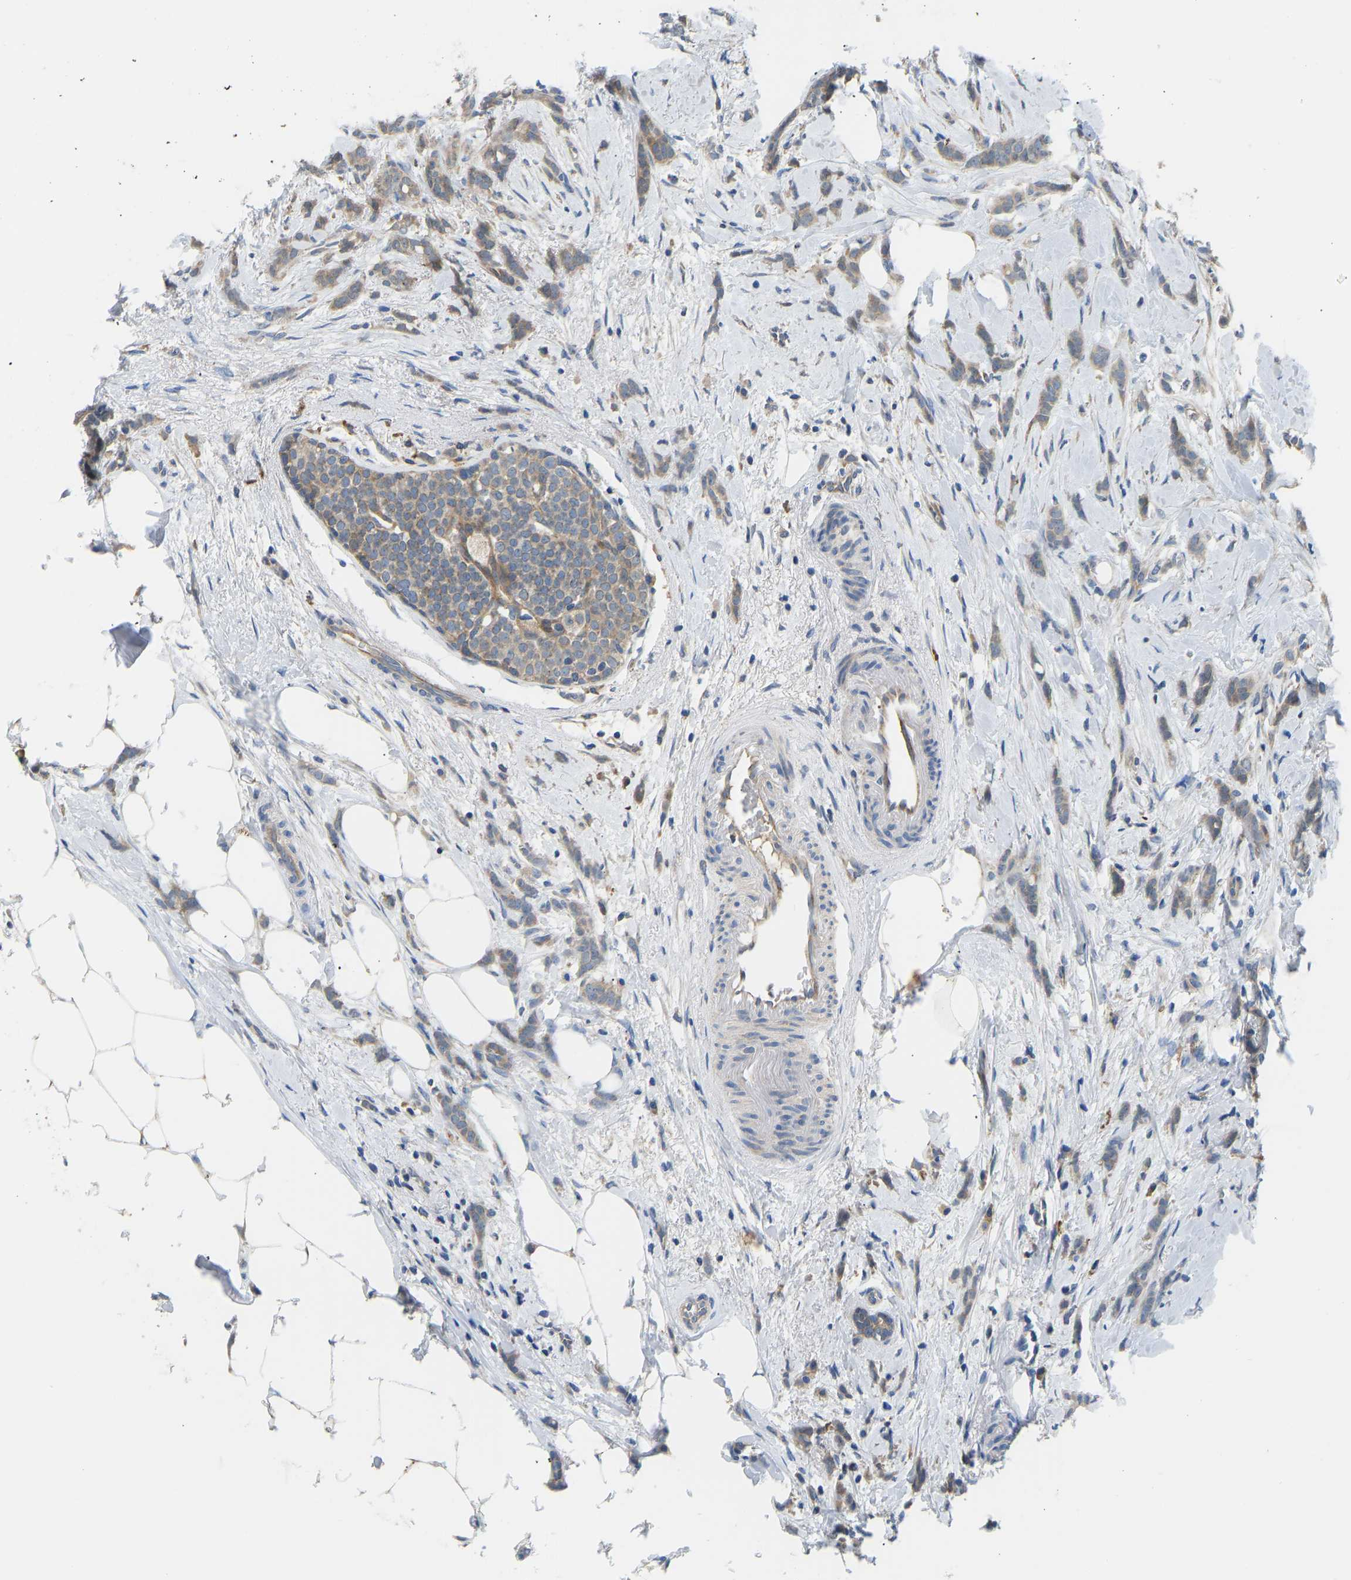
{"staining": {"intensity": "weak", "quantity": ">75%", "location": "cytoplasmic/membranous"}, "tissue": "breast cancer", "cell_type": "Tumor cells", "image_type": "cancer", "snomed": [{"axis": "morphology", "description": "Lobular carcinoma, in situ"}, {"axis": "morphology", "description": "Lobular carcinoma"}, {"axis": "topography", "description": "Breast"}], "caption": "Immunohistochemical staining of human lobular carcinoma (breast) demonstrates low levels of weak cytoplasmic/membranous expression in about >75% of tumor cells.", "gene": "RBP1", "patient": {"sex": "female", "age": 41}}